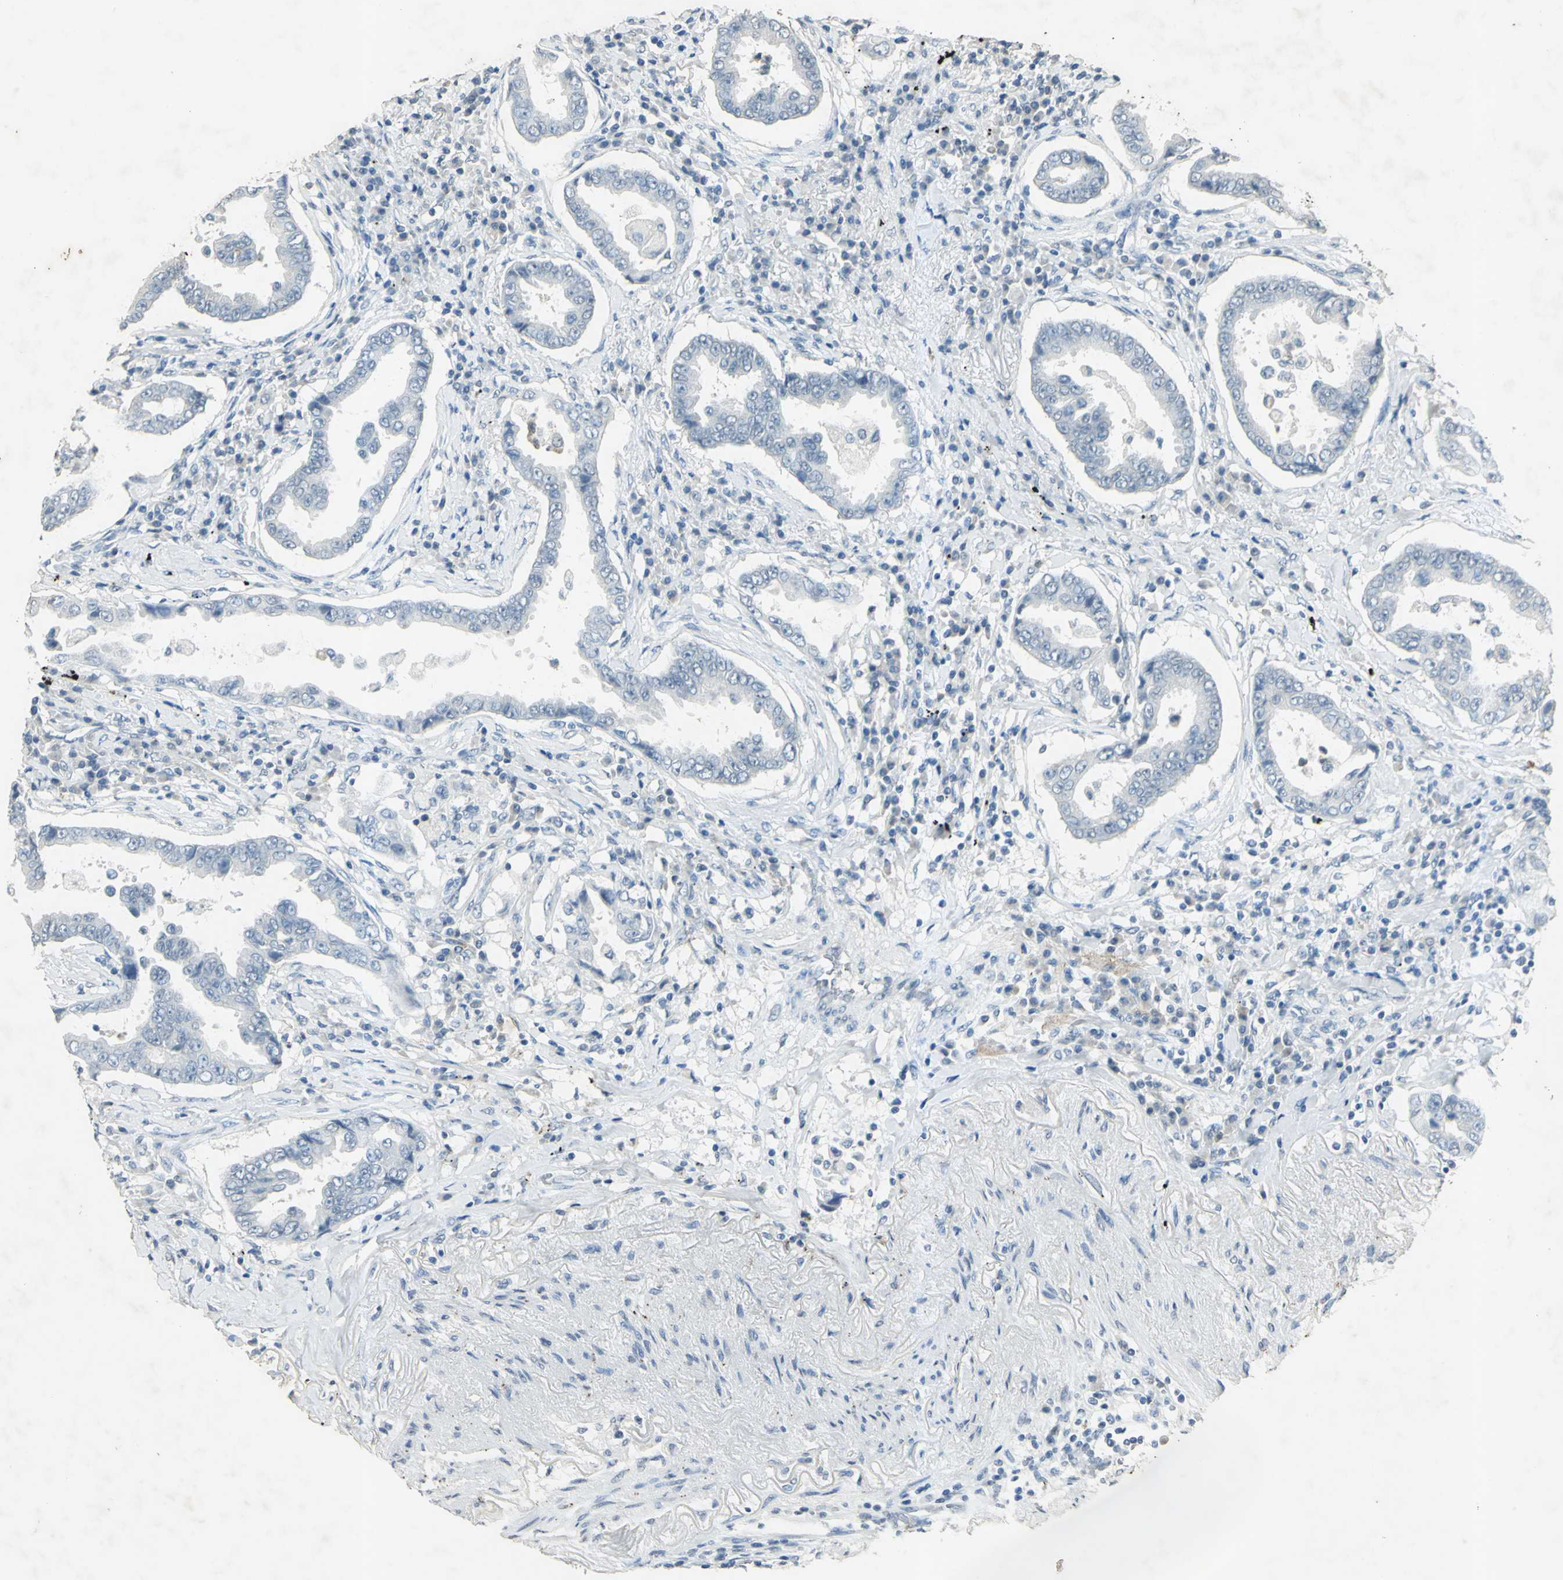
{"staining": {"intensity": "negative", "quantity": "none", "location": "none"}, "tissue": "lung cancer", "cell_type": "Tumor cells", "image_type": "cancer", "snomed": [{"axis": "morphology", "description": "Normal tissue, NOS"}, {"axis": "morphology", "description": "Inflammation, NOS"}, {"axis": "morphology", "description": "Adenocarcinoma, NOS"}, {"axis": "topography", "description": "Lung"}], "caption": "Photomicrograph shows no significant protein staining in tumor cells of lung adenocarcinoma.", "gene": "CAMK2B", "patient": {"sex": "female", "age": 64}}